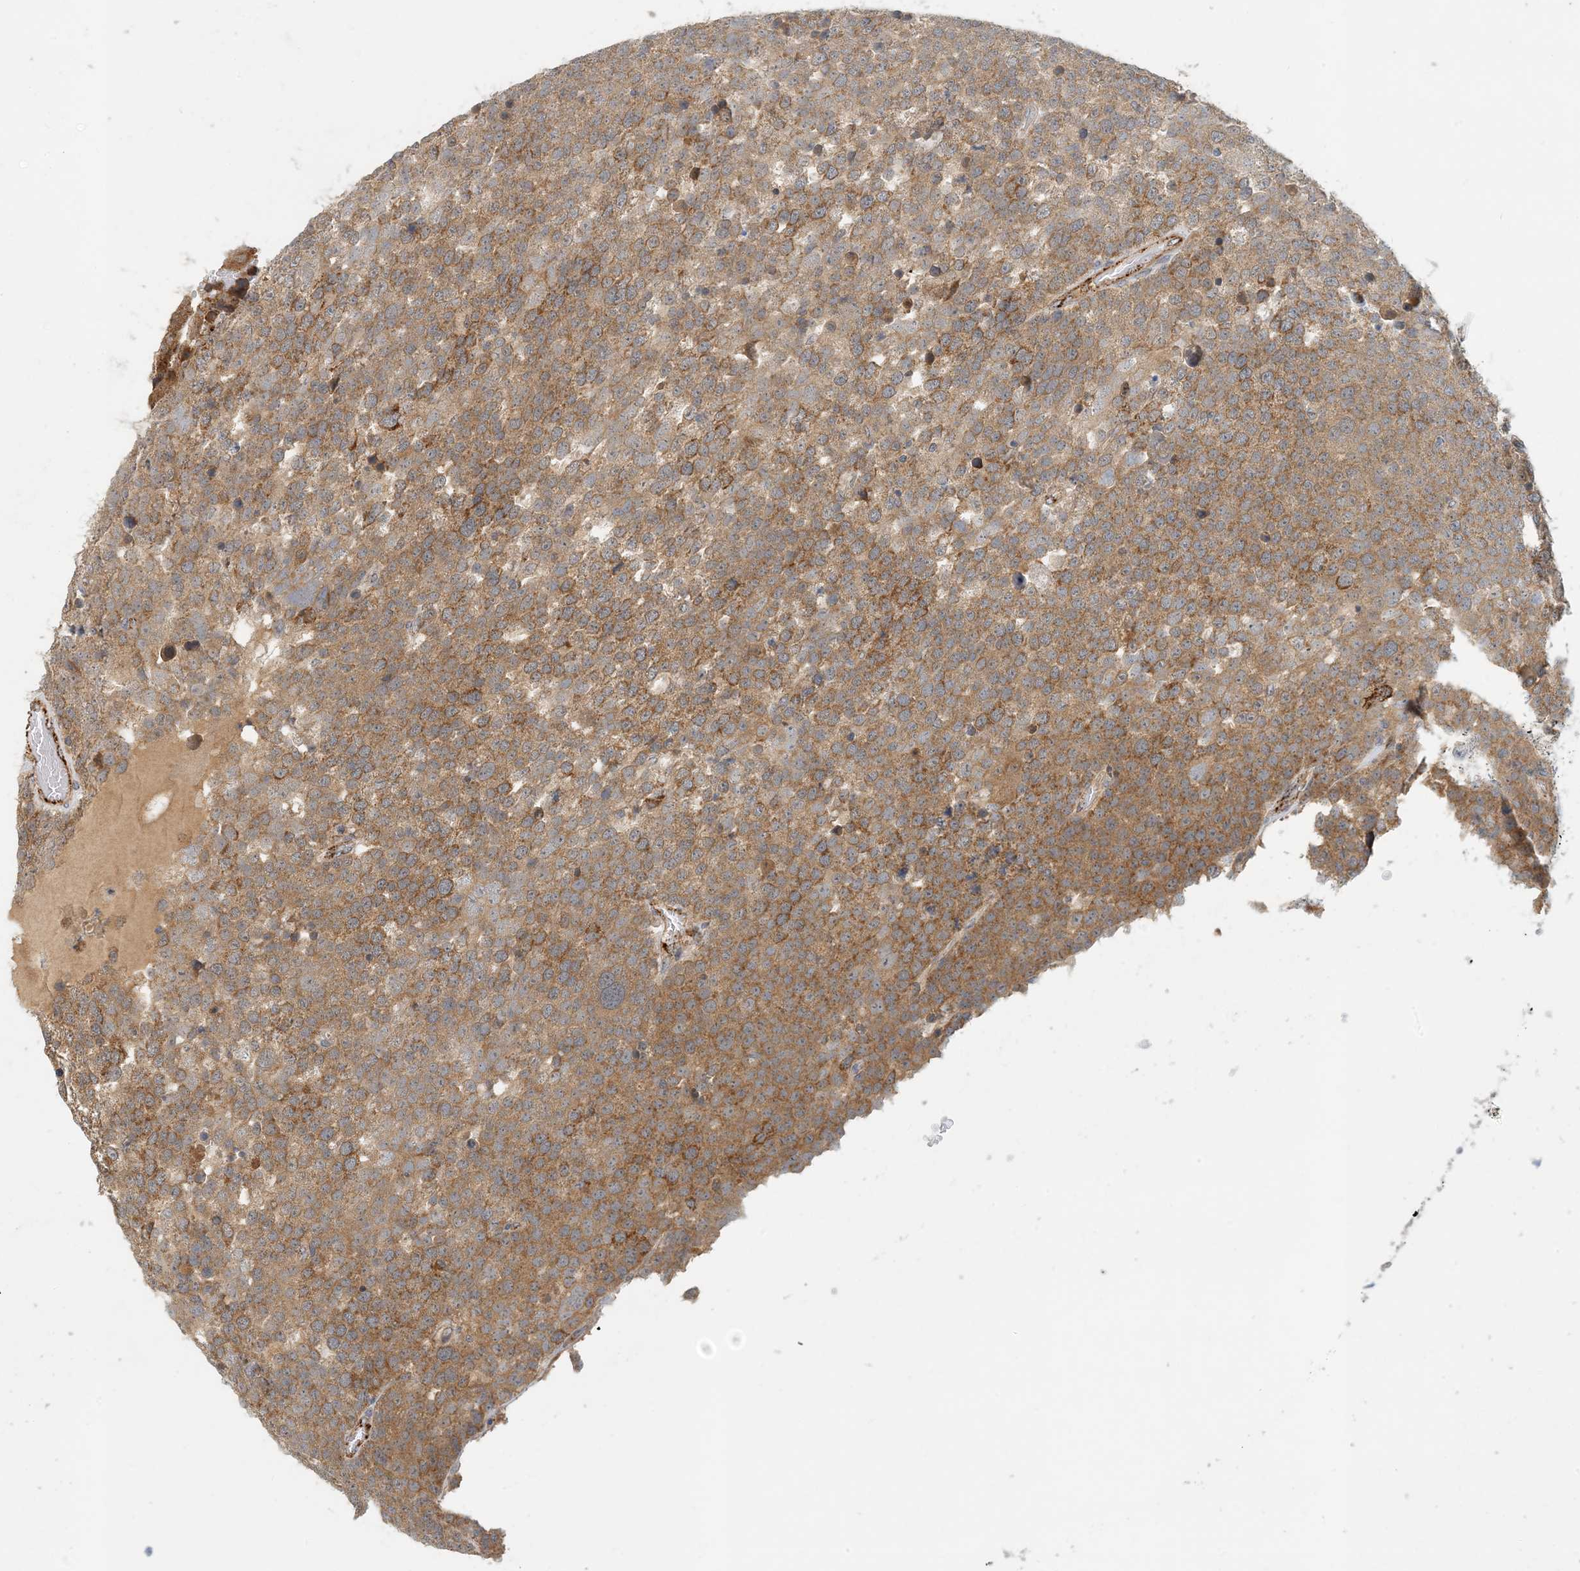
{"staining": {"intensity": "moderate", "quantity": ">75%", "location": "cytoplasmic/membranous"}, "tissue": "testis cancer", "cell_type": "Tumor cells", "image_type": "cancer", "snomed": [{"axis": "morphology", "description": "Seminoma, NOS"}, {"axis": "topography", "description": "Testis"}], "caption": "The image demonstrates a brown stain indicating the presence of a protein in the cytoplasmic/membranous of tumor cells in testis cancer.", "gene": "ZBTB3", "patient": {"sex": "male", "age": 71}}